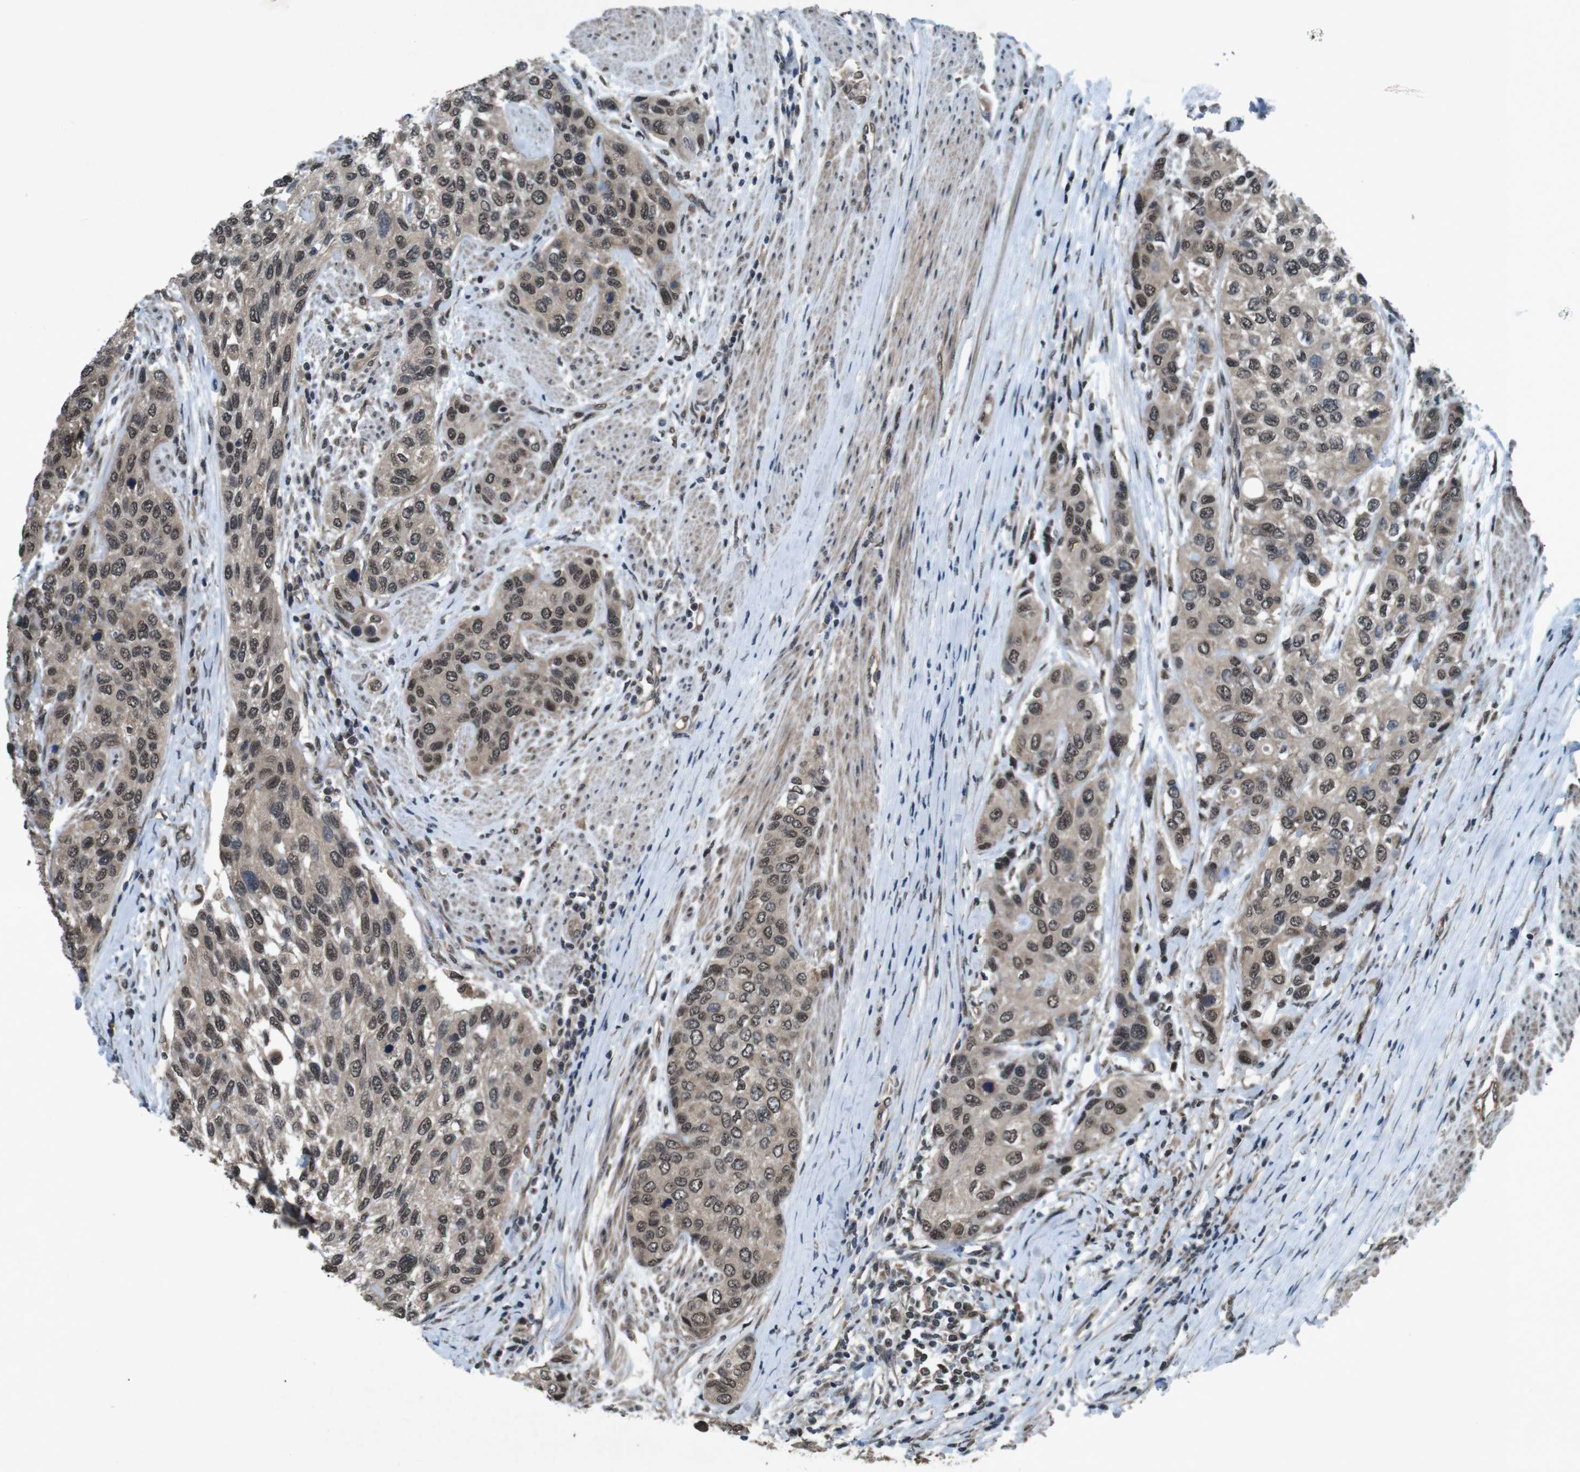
{"staining": {"intensity": "moderate", "quantity": ">75%", "location": "cytoplasmic/membranous,nuclear"}, "tissue": "urothelial cancer", "cell_type": "Tumor cells", "image_type": "cancer", "snomed": [{"axis": "morphology", "description": "Urothelial carcinoma, High grade"}, {"axis": "topography", "description": "Urinary bladder"}], "caption": "Protein expression analysis of urothelial cancer demonstrates moderate cytoplasmic/membranous and nuclear staining in about >75% of tumor cells.", "gene": "SOCS1", "patient": {"sex": "female", "age": 56}}